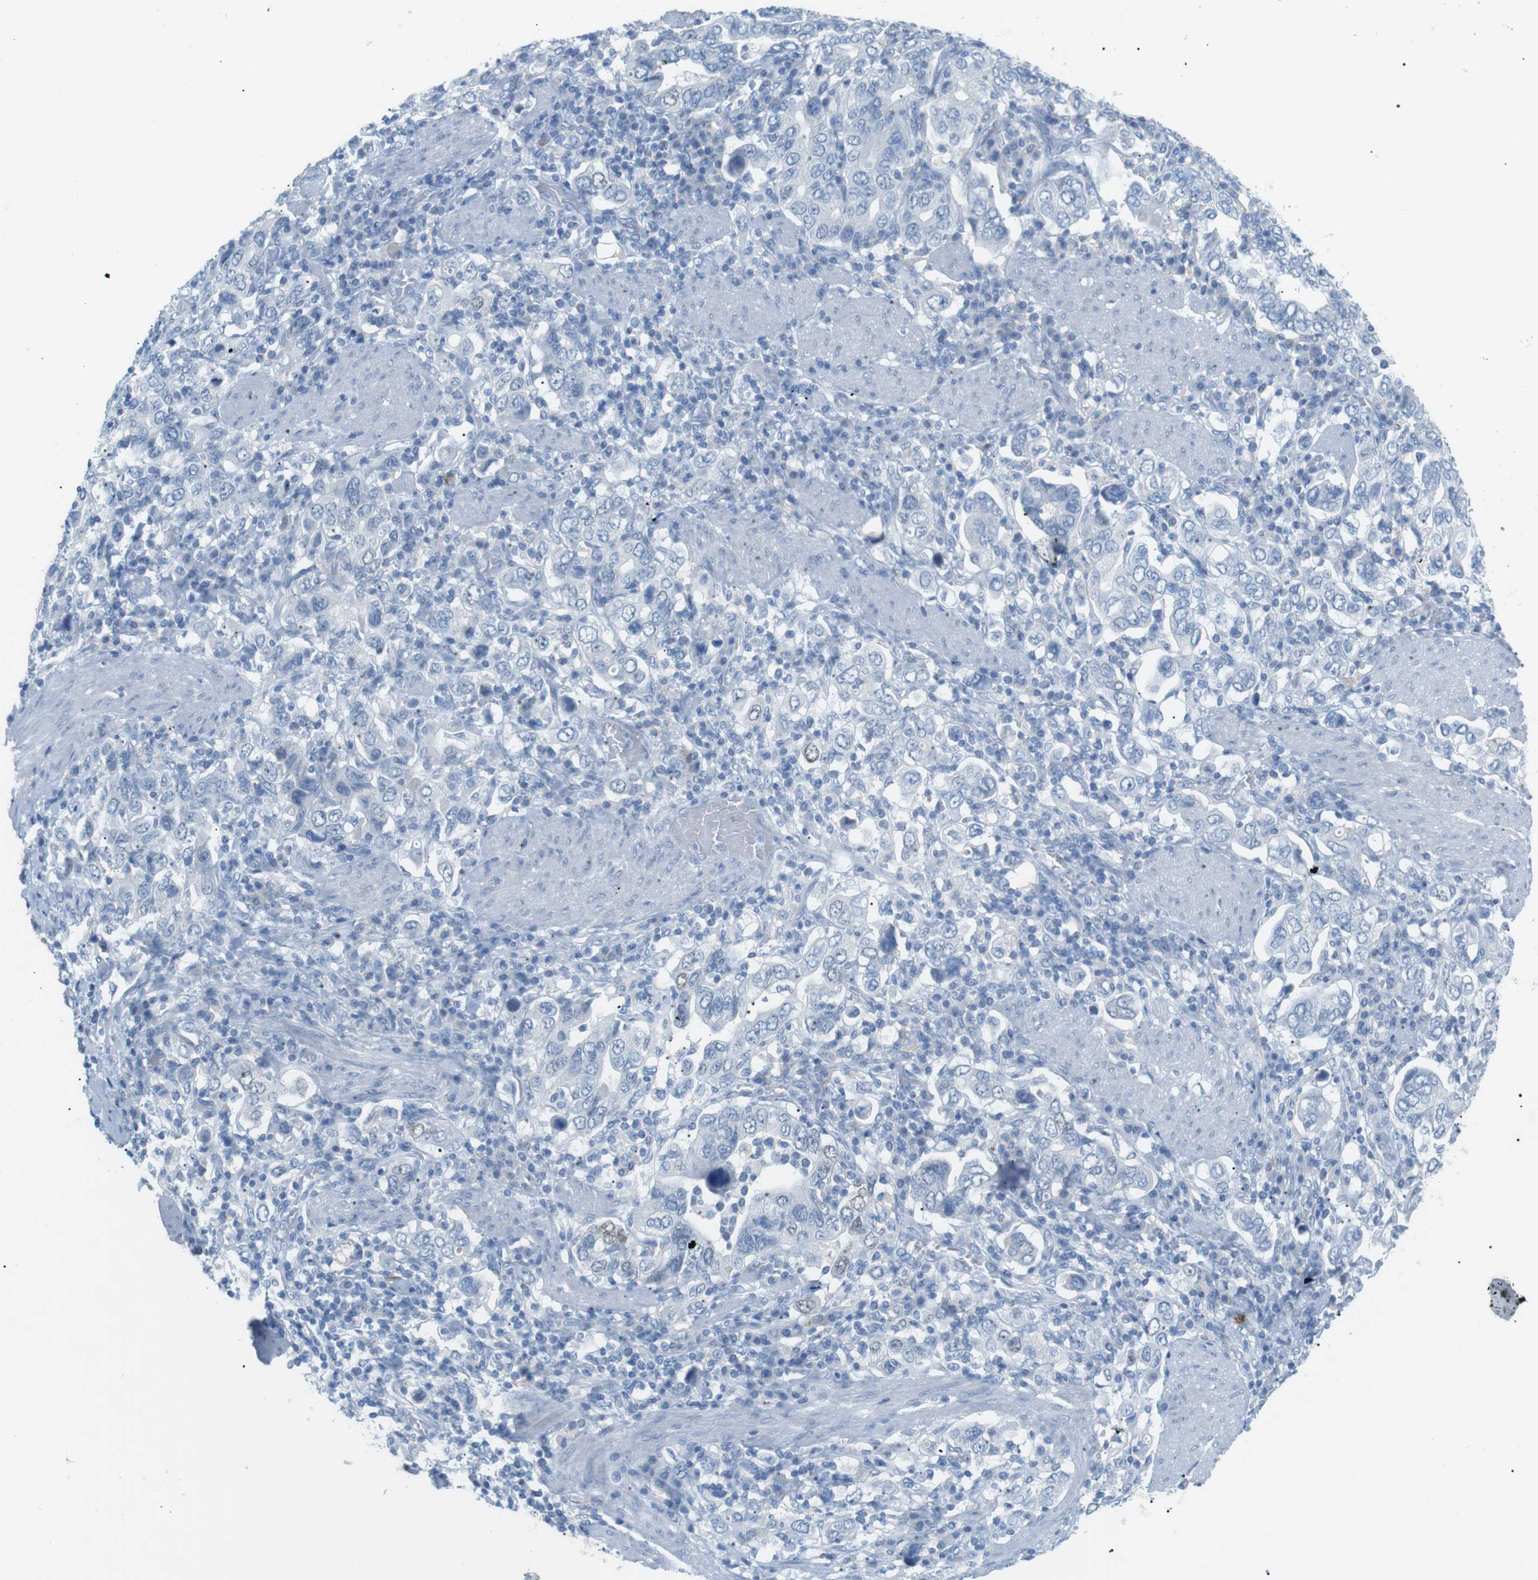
{"staining": {"intensity": "negative", "quantity": "none", "location": "none"}, "tissue": "stomach cancer", "cell_type": "Tumor cells", "image_type": "cancer", "snomed": [{"axis": "morphology", "description": "Adenocarcinoma, NOS"}, {"axis": "topography", "description": "Stomach, upper"}], "caption": "Stomach cancer was stained to show a protein in brown. There is no significant positivity in tumor cells.", "gene": "SALL4", "patient": {"sex": "male", "age": 62}}